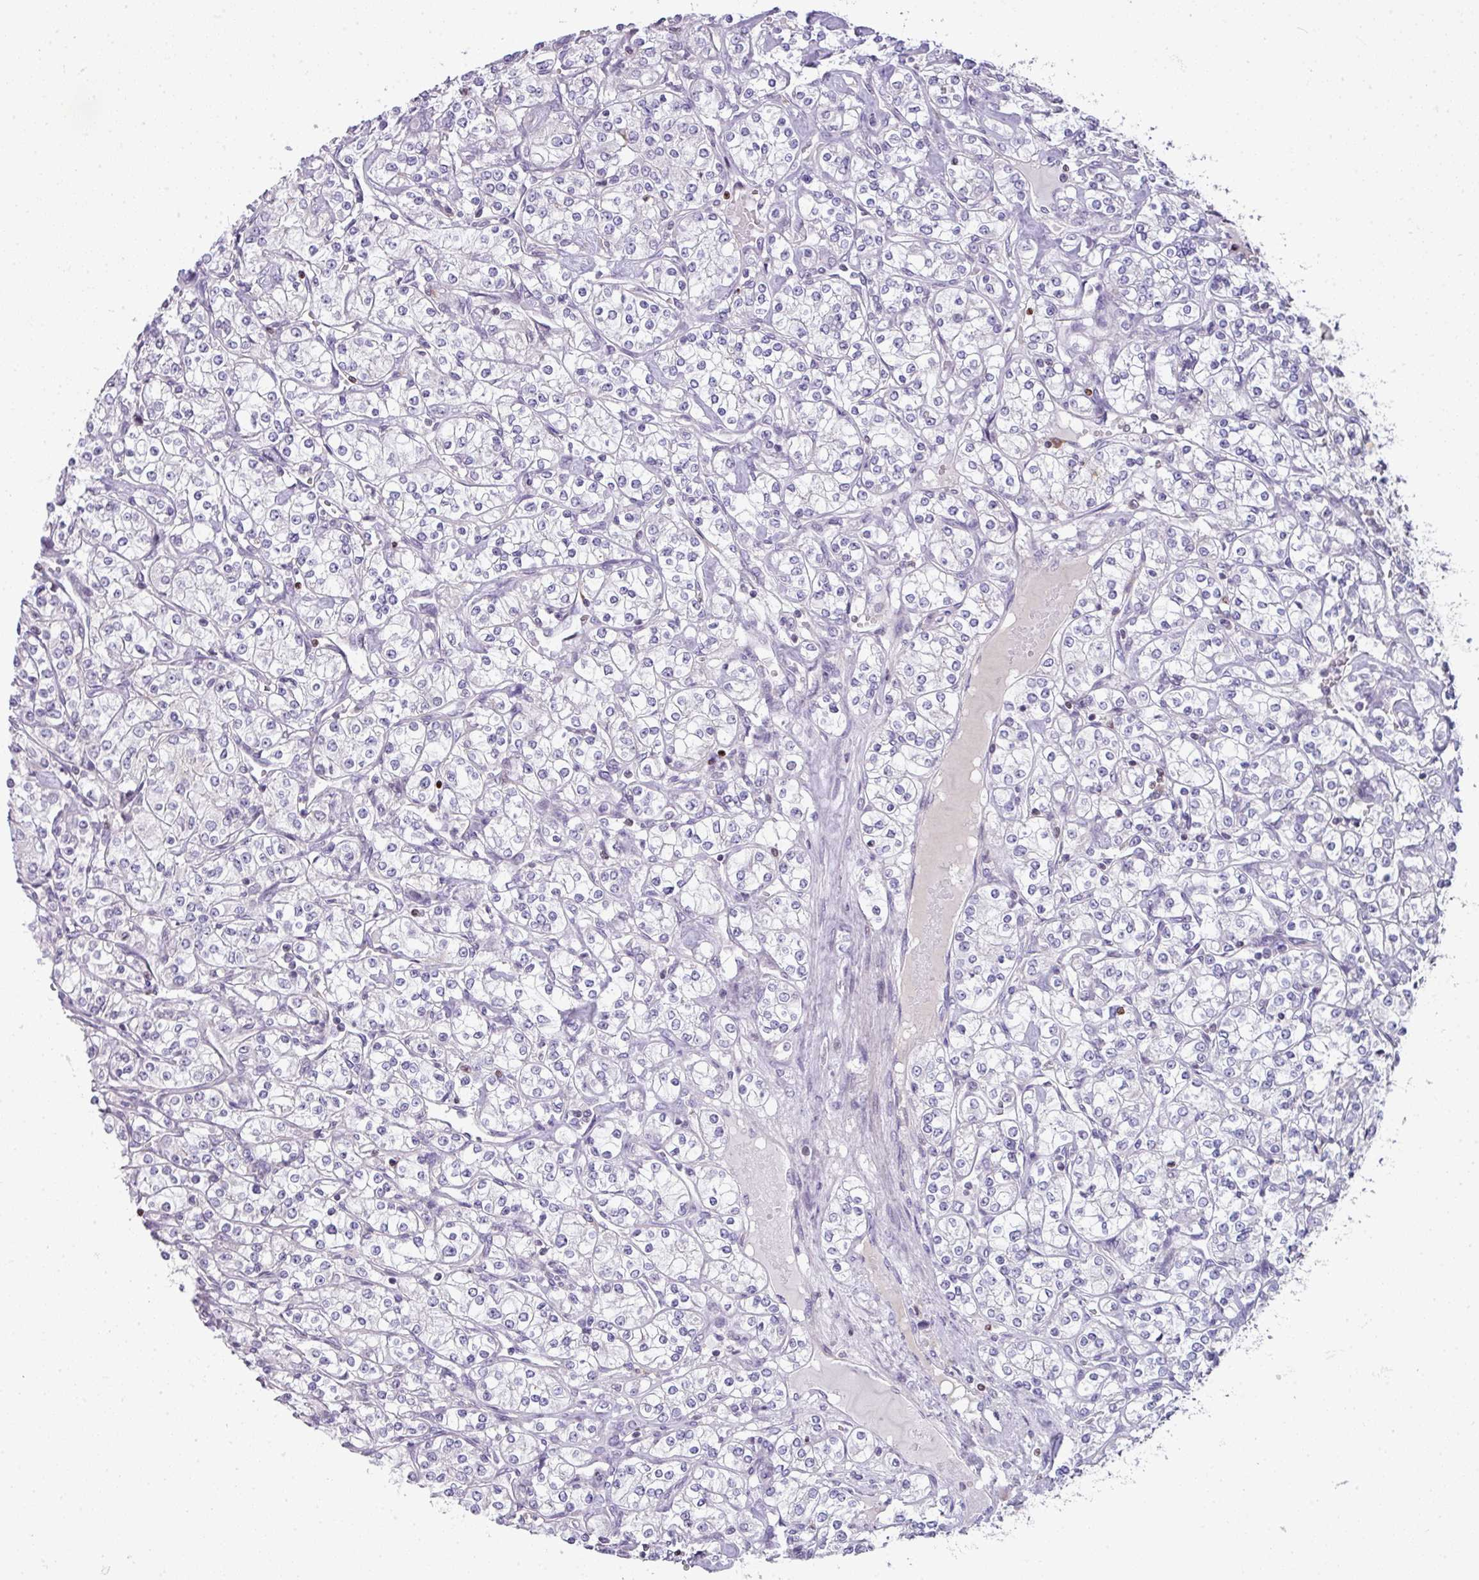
{"staining": {"intensity": "negative", "quantity": "none", "location": "none"}, "tissue": "renal cancer", "cell_type": "Tumor cells", "image_type": "cancer", "snomed": [{"axis": "morphology", "description": "Adenocarcinoma, NOS"}, {"axis": "topography", "description": "Kidney"}], "caption": "Tumor cells show no significant protein staining in adenocarcinoma (renal).", "gene": "STAT5A", "patient": {"sex": "male", "age": 77}}